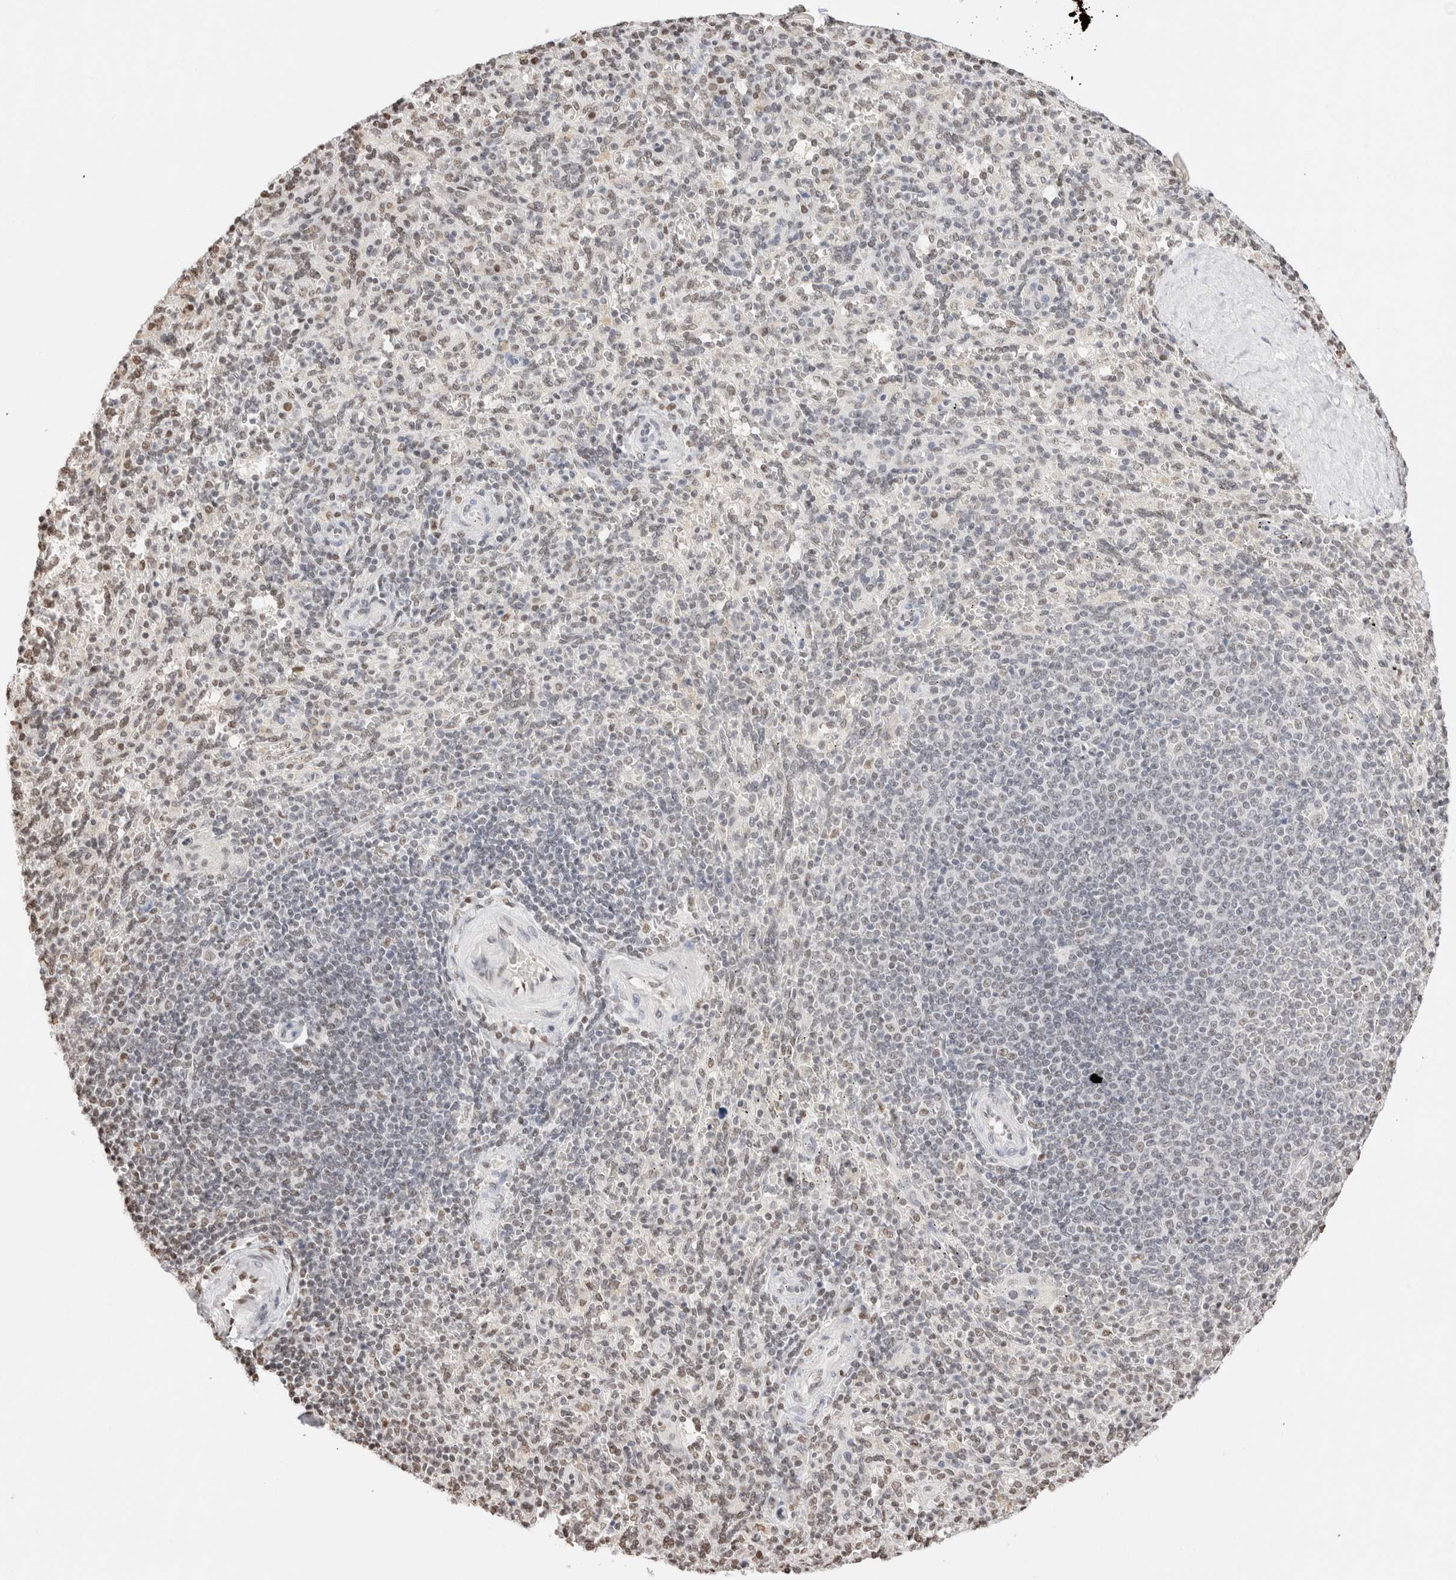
{"staining": {"intensity": "weak", "quantity": "25%-75%", "location": "nuclear"}, "tissue": "spleen", "cell_type": "Cells in red pulp", "image_type": "normal", "snomed": [{"axis": "morphology", "description": "Normal tissue, NOS"}, {"axis": "topography", "description": "Spleen"}], "caption": "A low amount of weak nuclear expression is appreciated in approximately 25%-75% of cells in red pulp in unremarkable spleen.", "gene": "SUPT3H", "patient": {"sex": "male", "age": 36}}